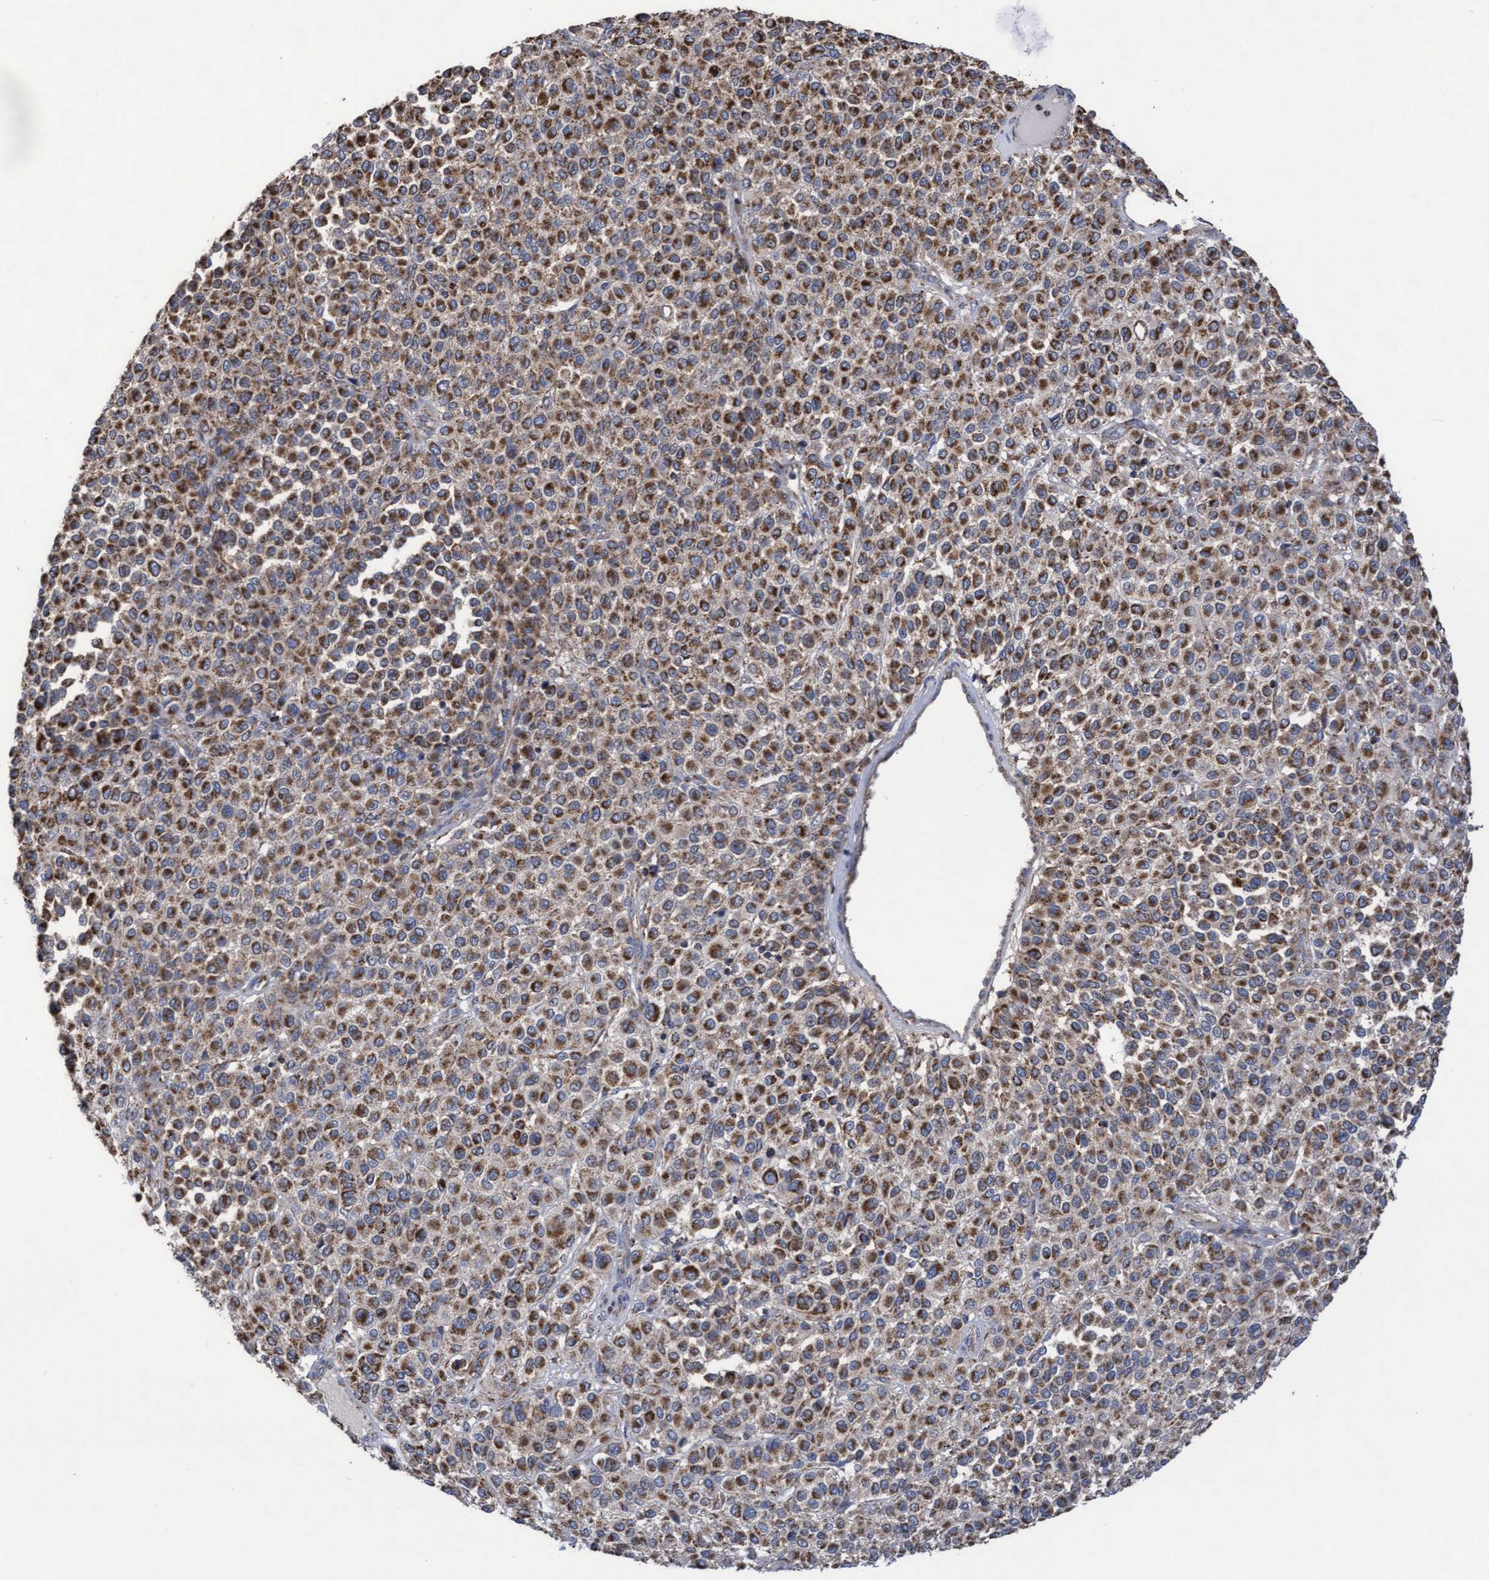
{"staining": {"intensity": "strong", "quantity": ">75%", "location": "cytoplasmic/membranous"}, "tissue": "melanoma", "cell_type": "Tumor cells", "image_type": "cancer", "snomed": [{"axis": "morphology", "description": "Malignant melanoma, Metastatic site"}, {"axis": "topography", "description": "Pancreas"}], "caption": "A brown stain shows strong cytoplasmic/membranous positivity of a protein in human melanoma tumor cells. Using DAB (brown) and hematoxylin (blue) stains, captured at high magnification using brightfield microscopy.", "gene": "COBL", "patient": {"sex": "female", "age": 30}}